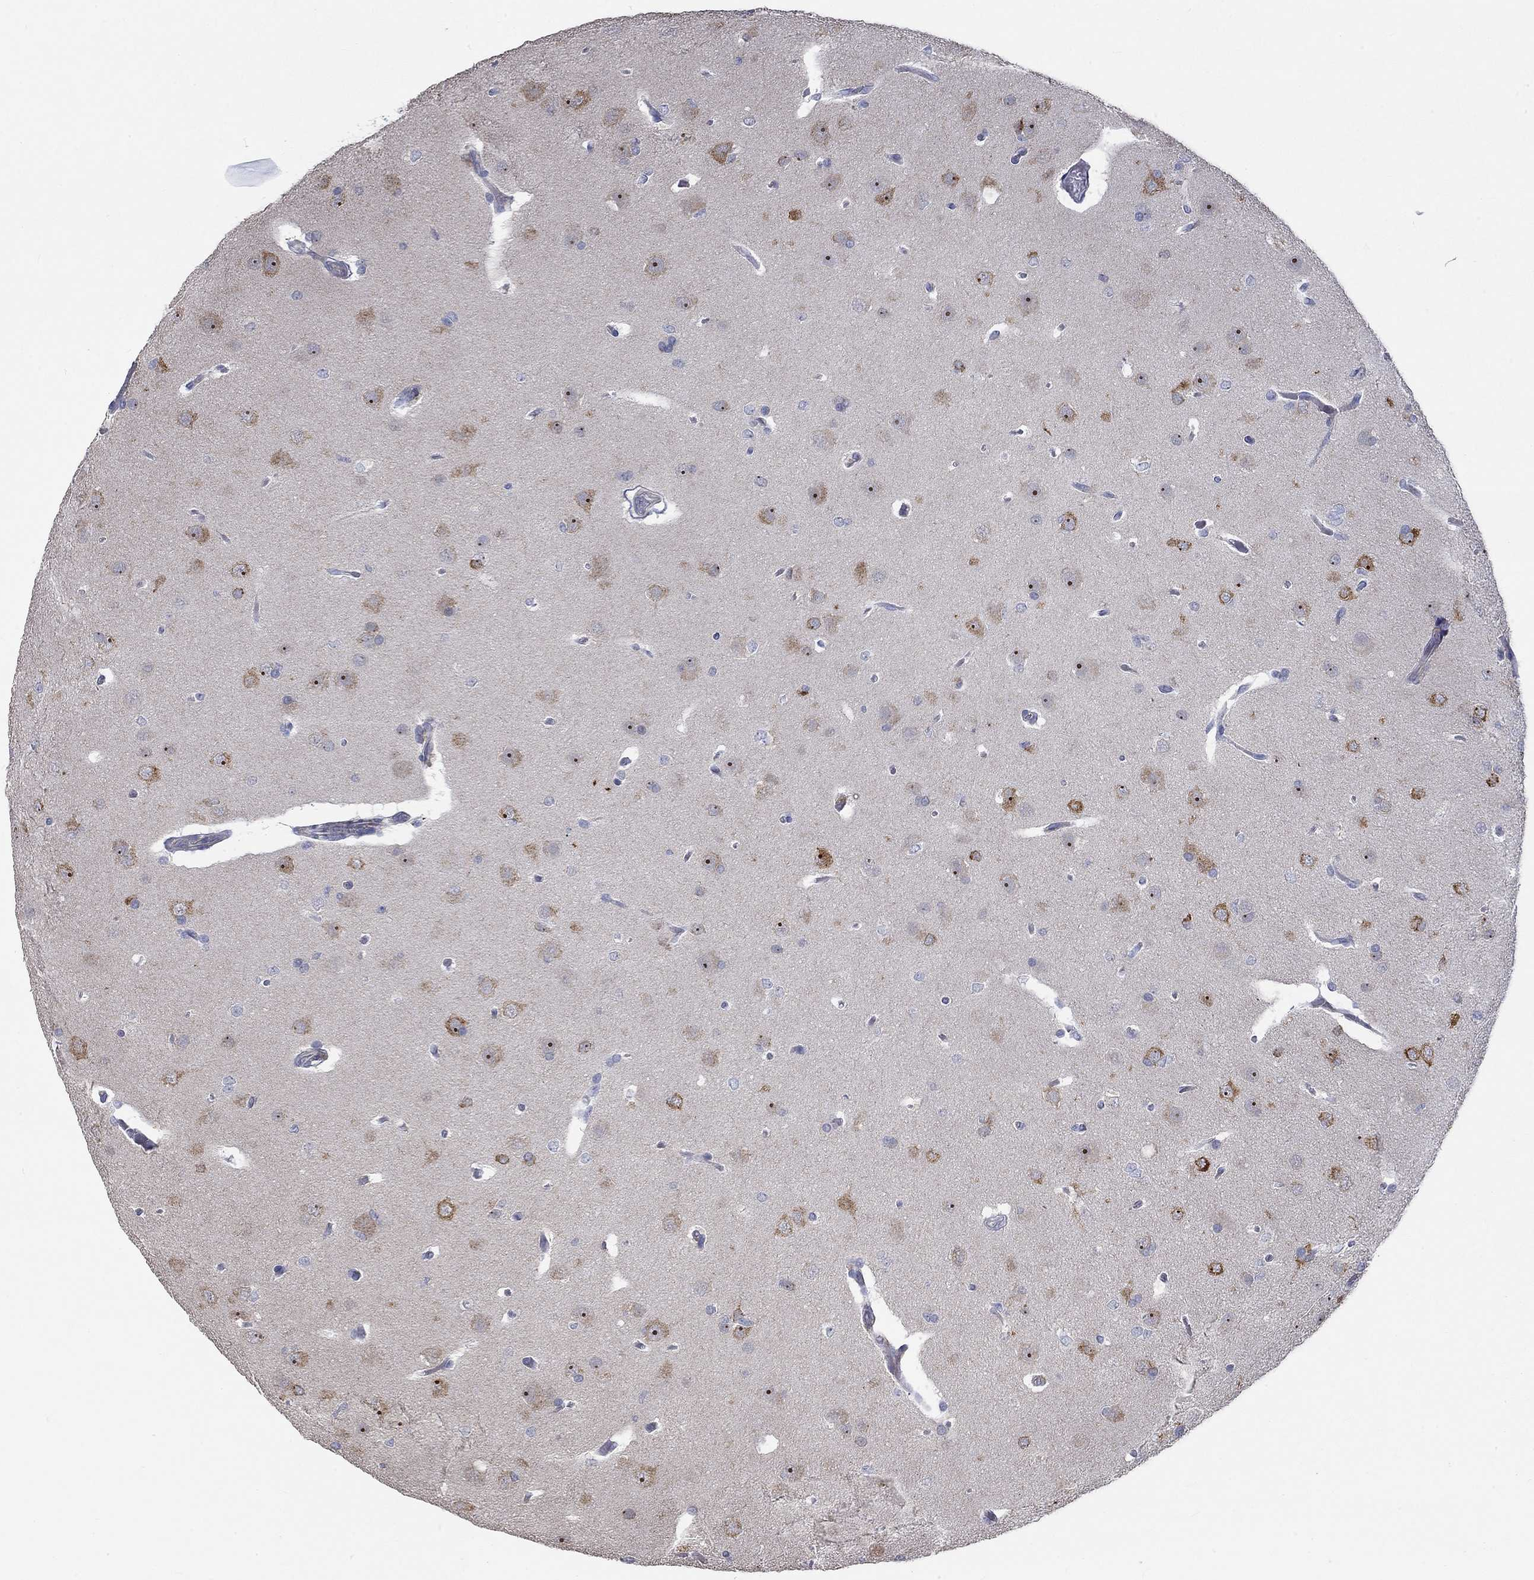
{"staining": {"intensity": "negative", "quantity": "none", "location": "none"}, "tissue": "glioma", "cell_type": "Tumor cells", "image_type": "cancer", "snomed": [{"axis": "morphology", "description": "Glioma, malignant, Low grade"}, {"axis": "topography", "description": "Brain"}], "caption": "The micrograph reveals no staining of tumor cells in glioma.", "gene": "PNMA5", "patient": {"sex": "female", "age": 32}}